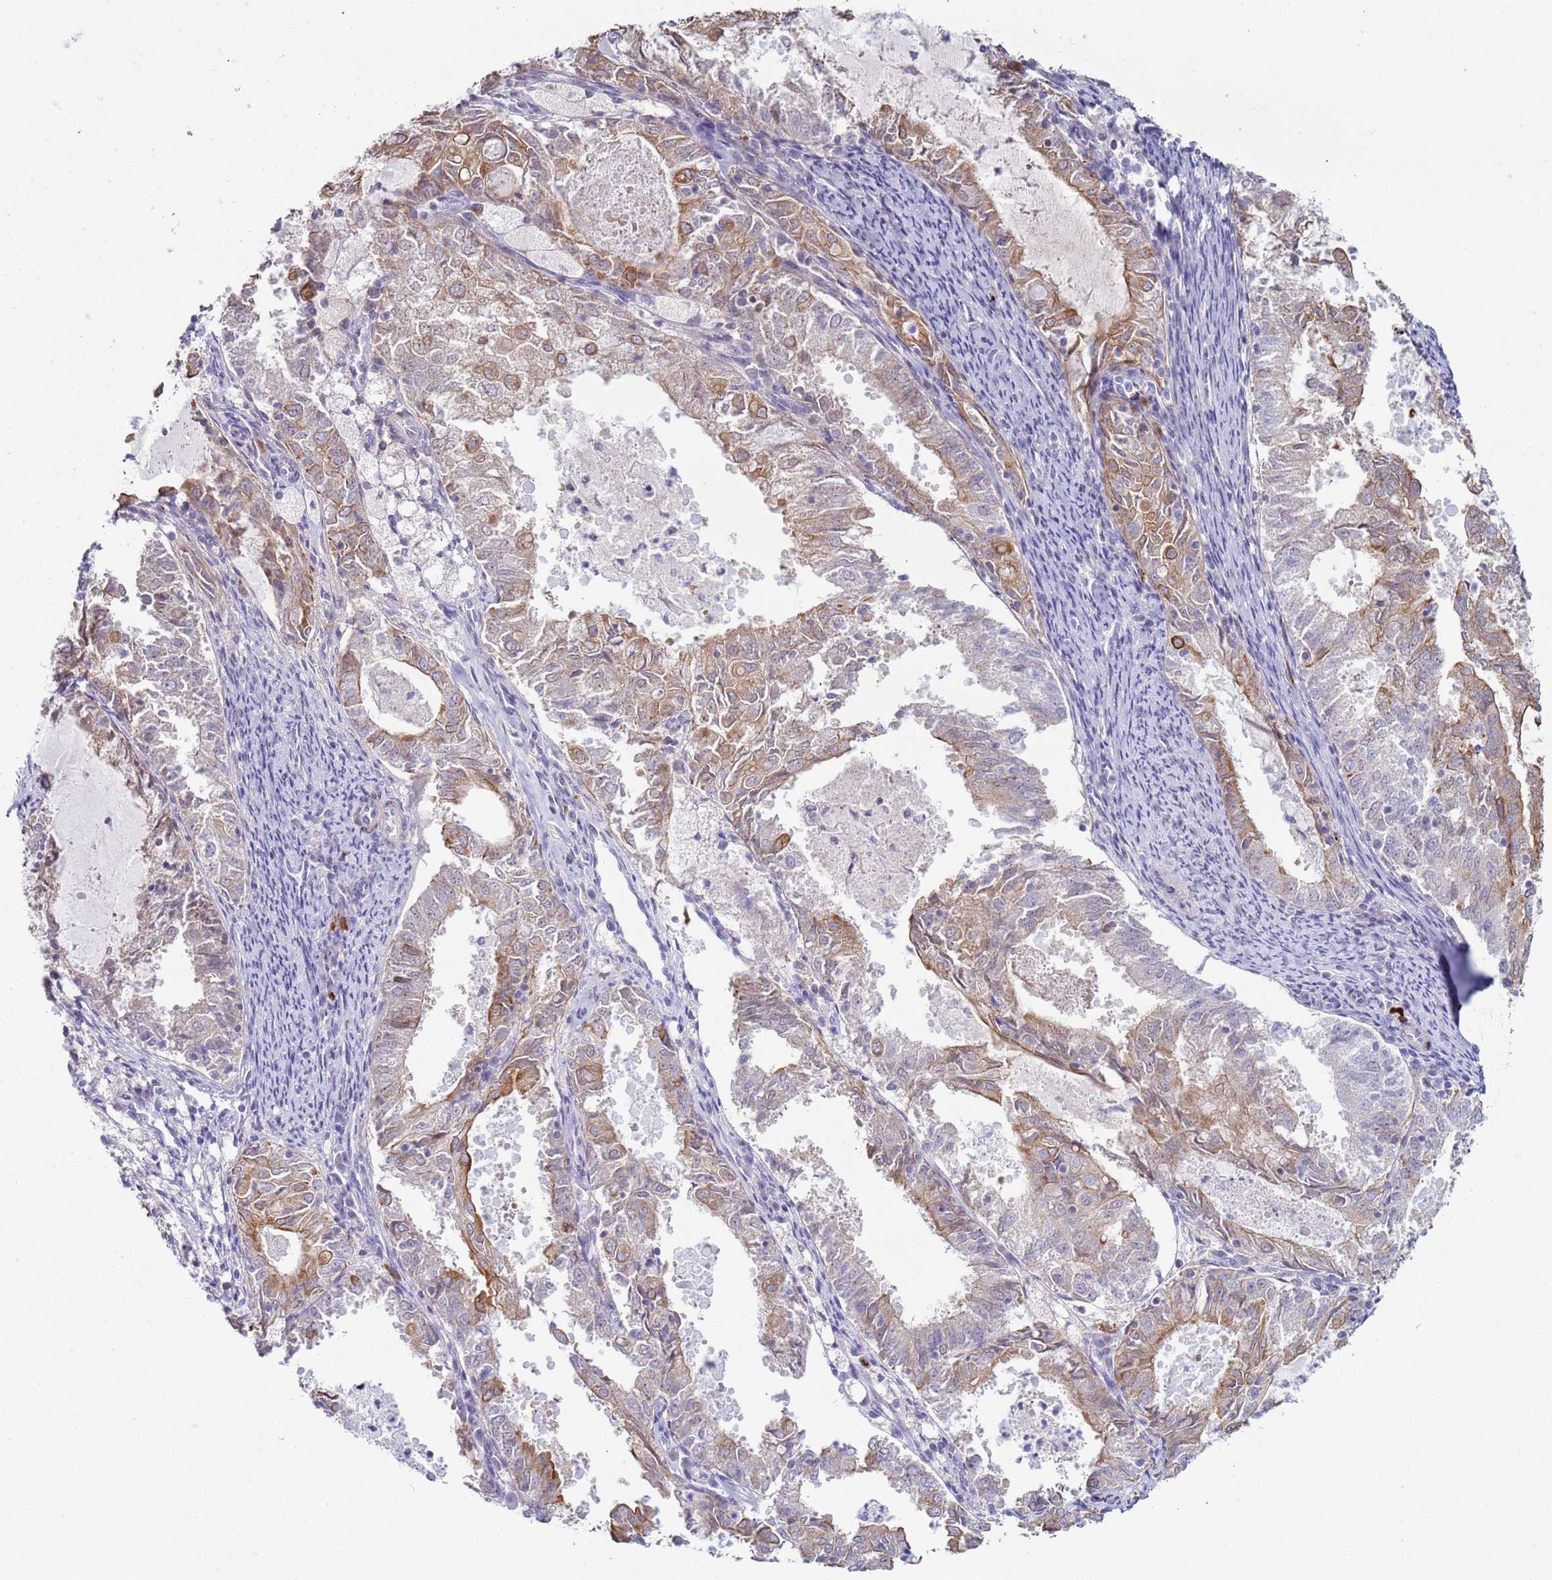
{"staining": {"intensity": "moderate", "quantity": "<25%", "location": "cytoplasmic/membranous"}, "tissue": "endometrial cancer", "cell_type": "Tumor cells", "image_type": "cancer", "snomed": [{"axis": "morphology", "description": "Adenocarcinoma, NOS"}, {"axis": "topography", "description": "Endometrium"}], "caption": "Immunohistochemical staining of adenocarcinoma (endometrial) demonstrates low levels of moderate cytoplasmic/membranous positivity in about <25% of tumor cells.", "gene": "NPAP1", "patient": {"sex": "female", "age": 57}}